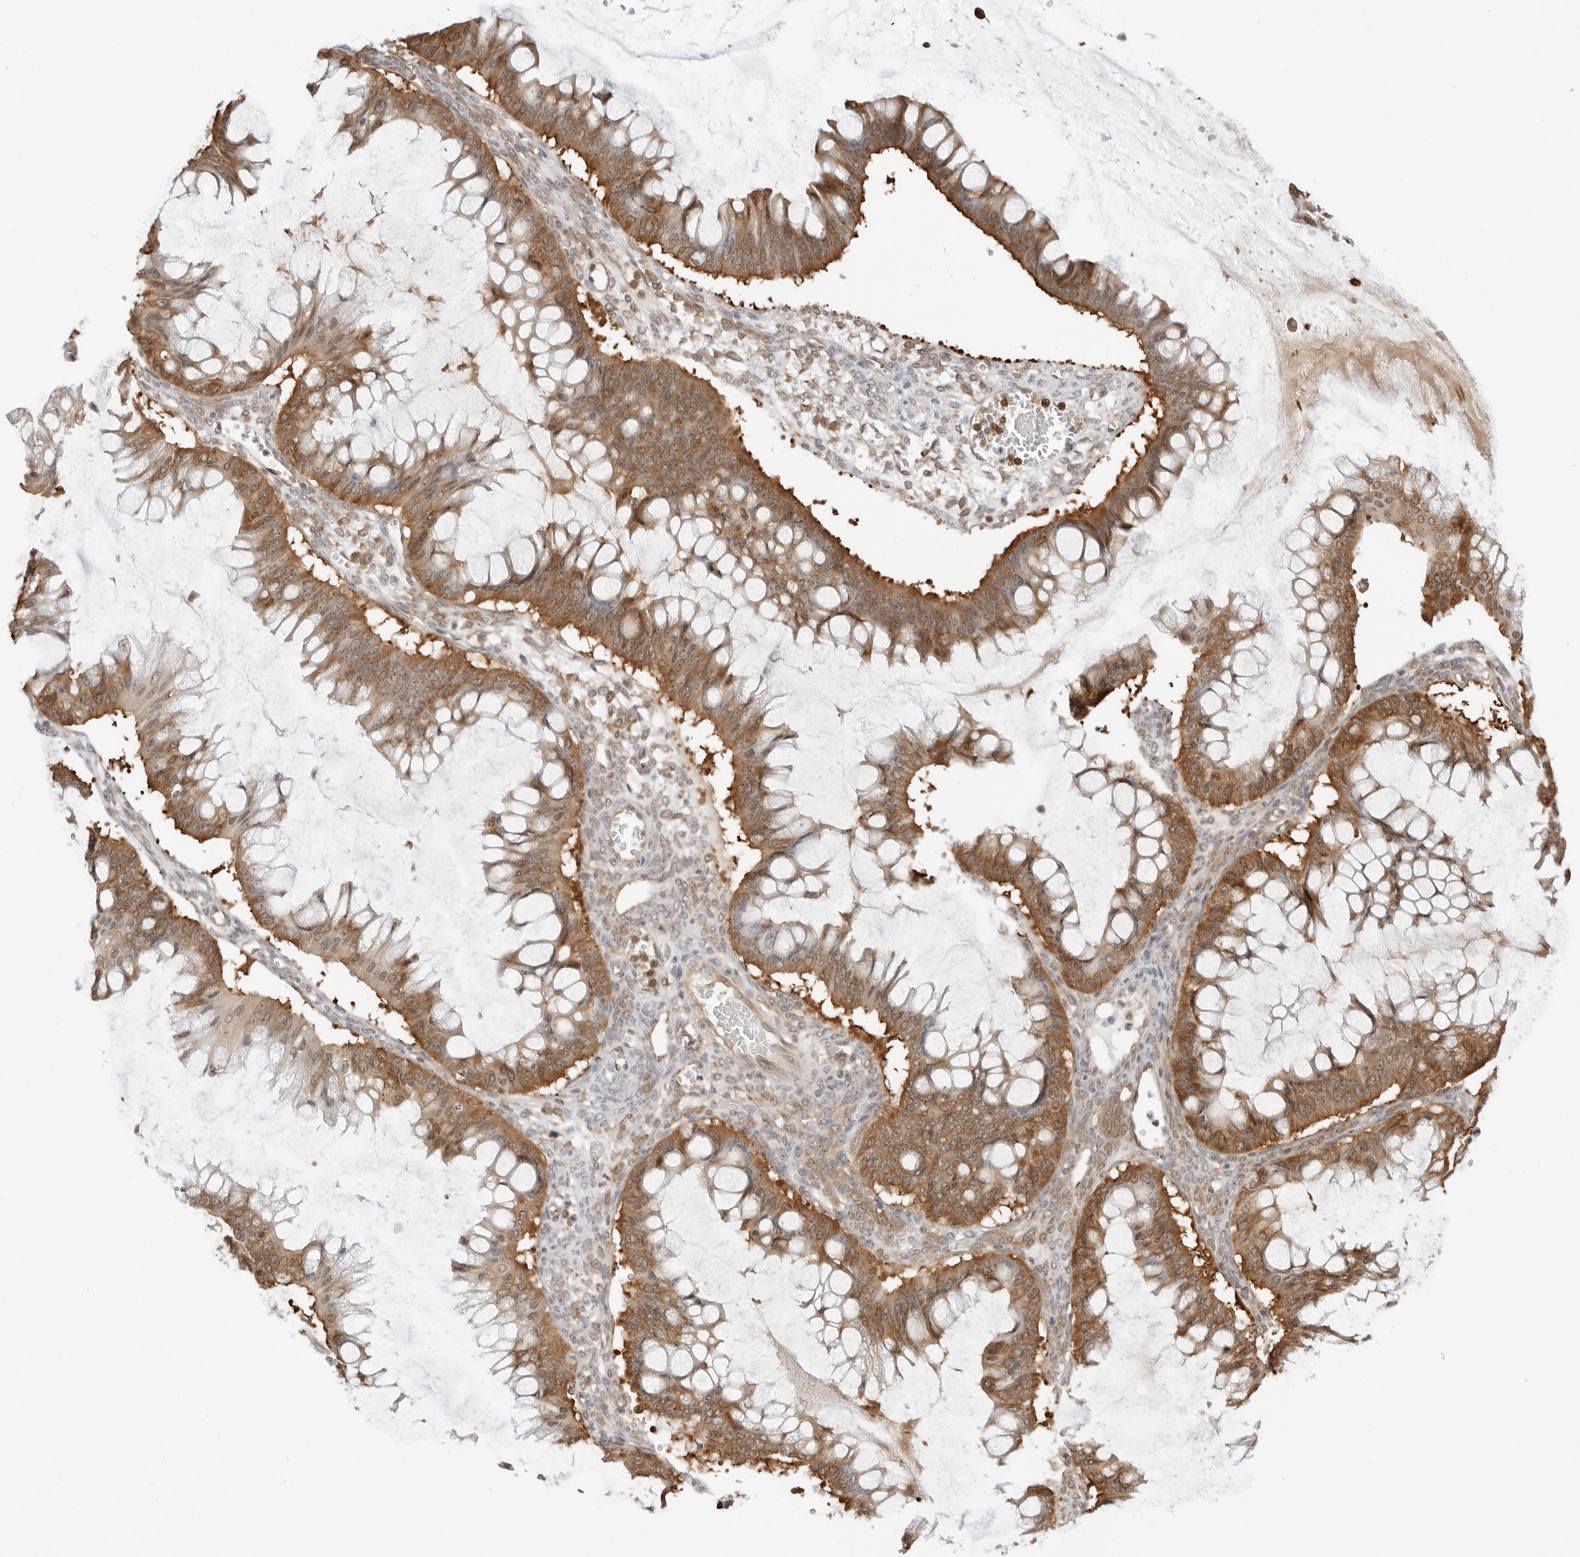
{"staining": {"intensity": "moderate", "quantity": ">75%", "location": "cytoplasmic/membranous"}, "tissue": "ovarian cancer", "cell_type": "Tumor cells", "image_type": "cancer", "snomed": [{"axis": "morphology", "description": "Cystadenocarcinoma, mucinous, NOS"}, {"axis": "topography", "description": "Ovary"}], "caption": "A high-resolution image shows immunohistochemistry (IHC) staining of ovarian cancer, which reveals moderate cytoplasmic/membranous expression in approximately >75% of tumor cells.", "gene": "NUDC", "patient": {"sex": "female", "age": 73}}